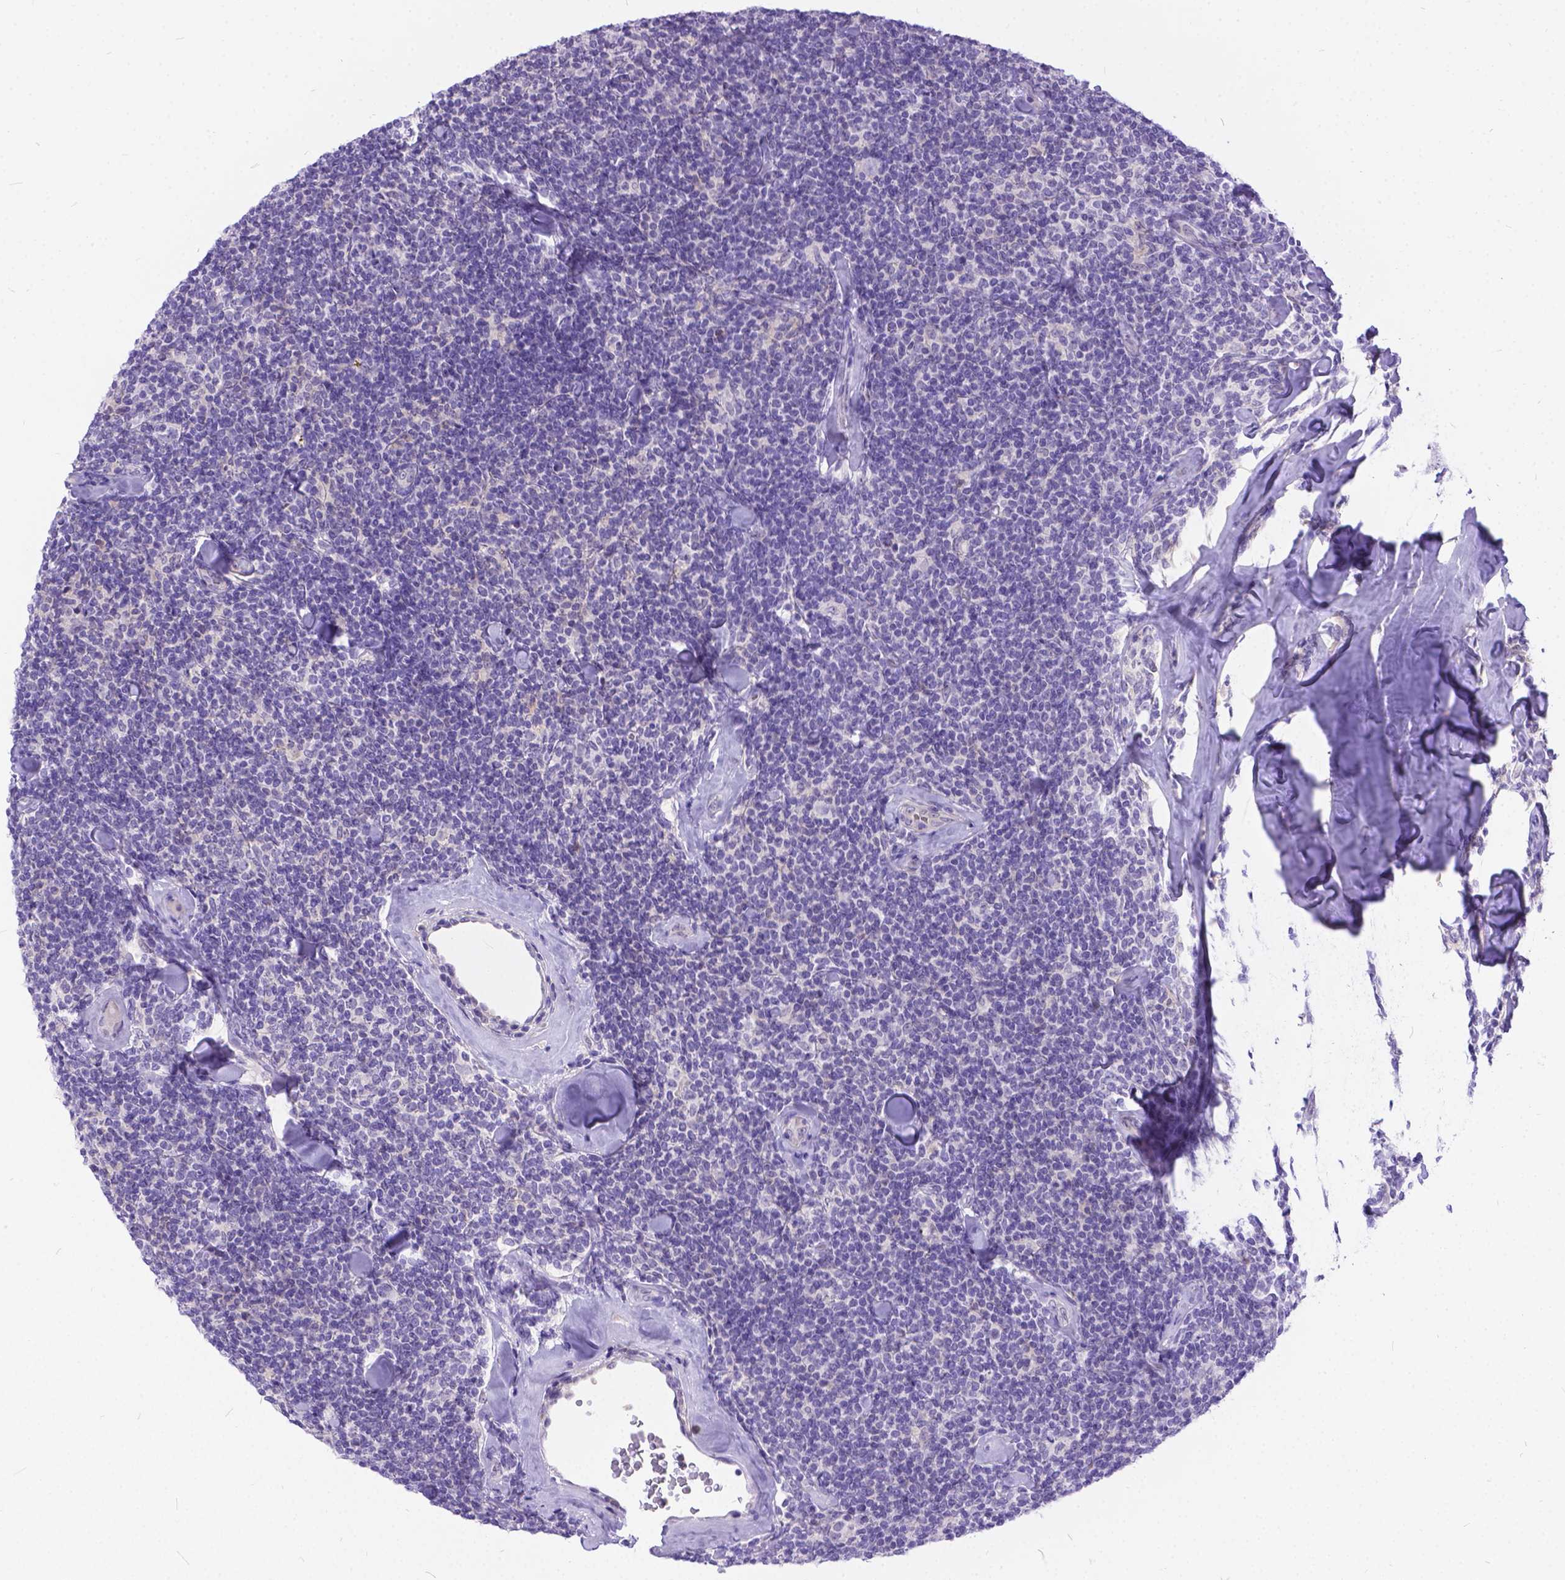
{"staining": {"intensity": "negative", "quantity": "none", "location": "none"}, "tissue": "lymphoma", "cell_type": "Tumor cells", "image_type": "cancer", "snomed": [{"axis": "morphology", "description": "Malignant lymphoma, non-Hodgkin's type, Low grade"}, {"axis": "topography", "description": "Lymph node"}], "caption": "Immunohistochemistry micrograph of malignant lymphoma, non-Hodgkin's type (low-grade) stained for a protein (brown), which exhibits no expression in tumor cells.", "gene": "TMEM169", "patient": {"sex": "female", "age": 56}}